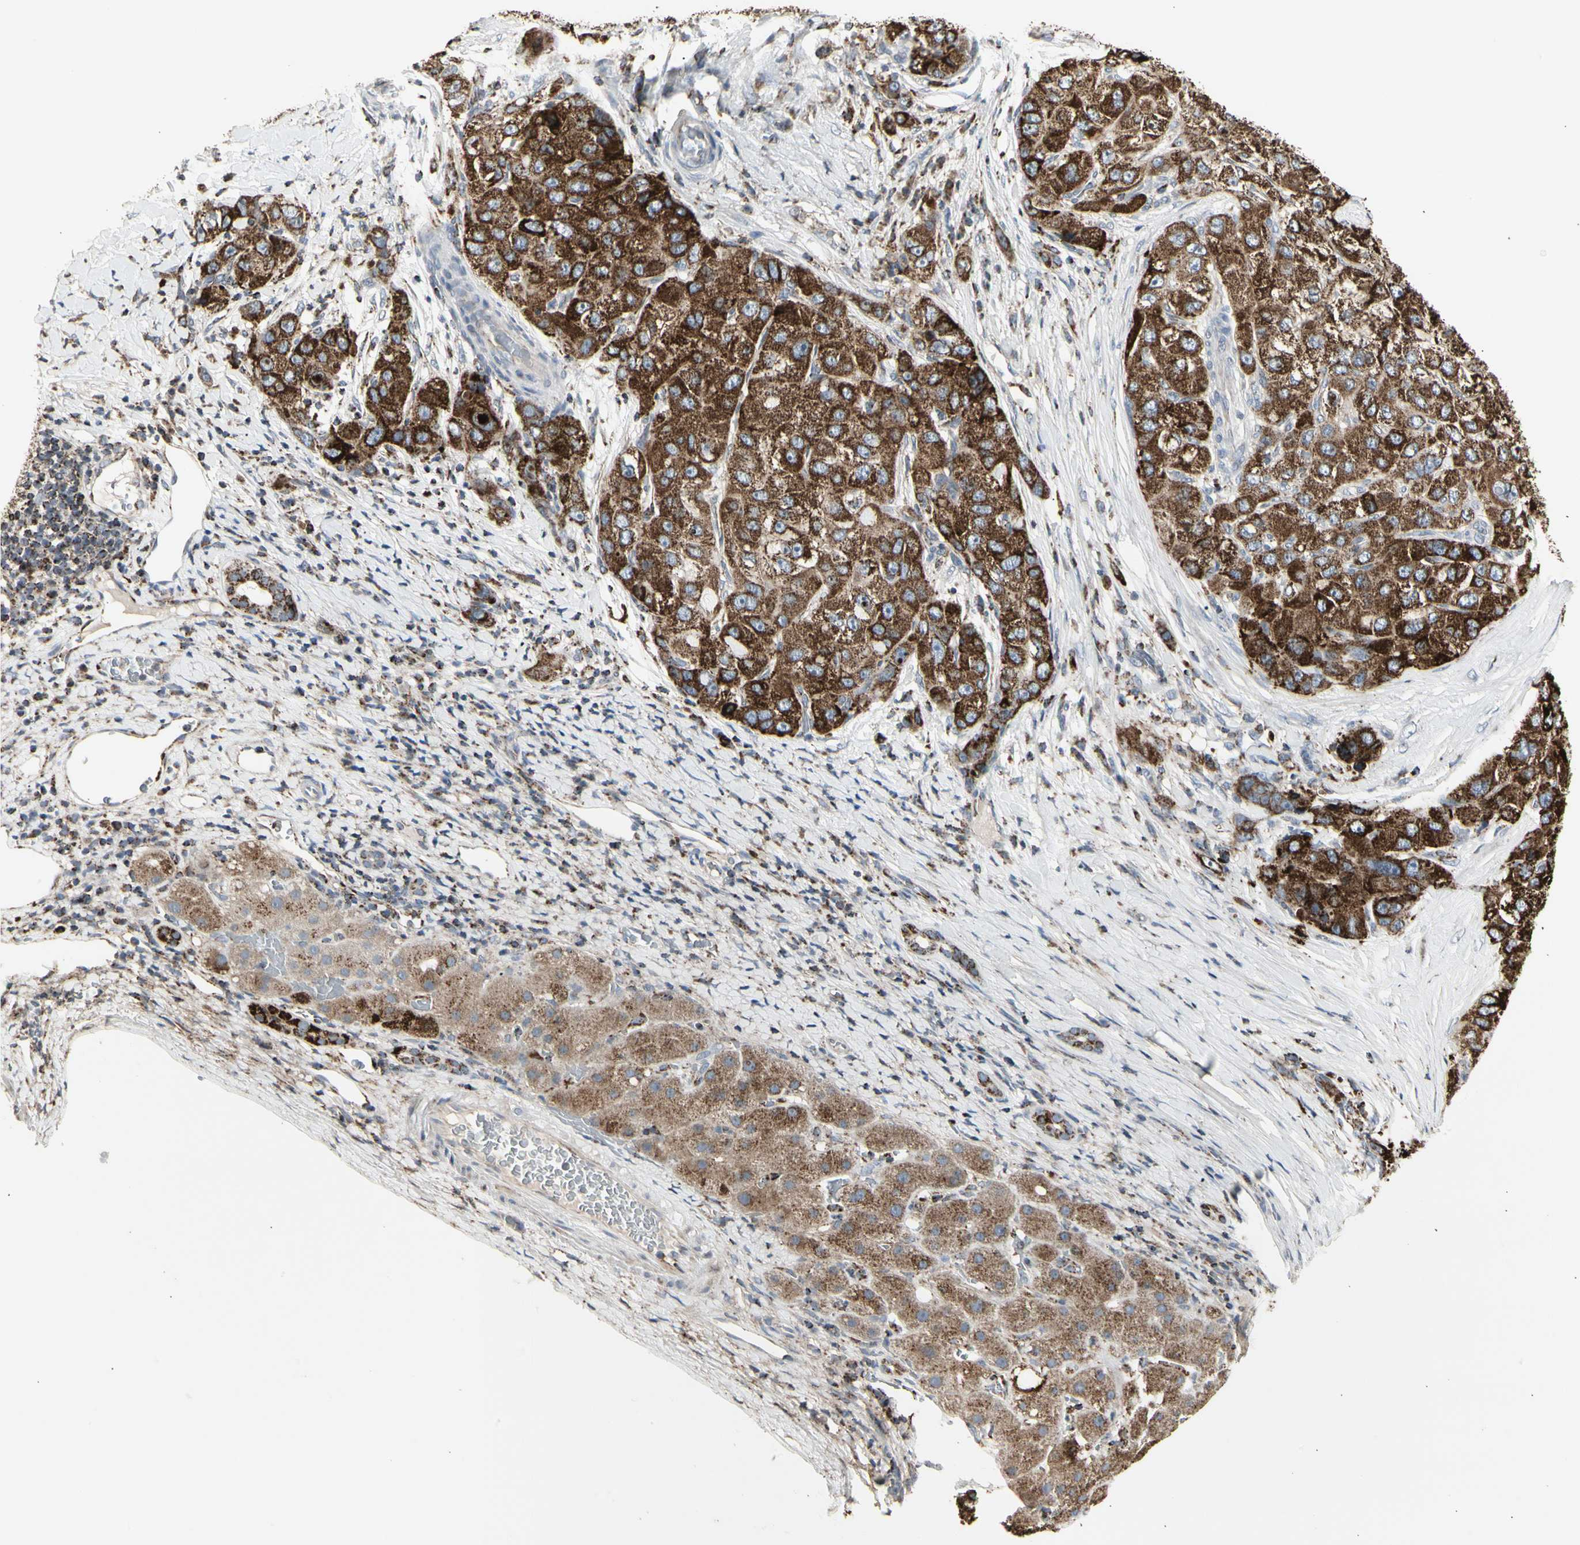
{"staining": {"intensity": "strong", "quantity": ">75%", "location": "cytoplasmic/membranous"}, "tissue": "liver cancer", "cell_type": "Tumor cells", "image_type": "cancer", "snomed": [{"axis": "morphology", "description": "Carcinoma, Hepatocellular, NOS"}, {"axis": "topography", "description": "Liver"}], "caption": "An immunohistochemistry histopathology image of neoplastic tissue is shown. Protein staining in brown shows strong cytoplasmic/membranous positivity in liver hepatocellular carcinoma within tumor cells. The staining is performed using DAB brown chromogen to label protein expression. The nuclei are counter-stained blue using hematoxylin.", "gene": "TMEM176A", "patient": {"sex": "male", "age": 80}}